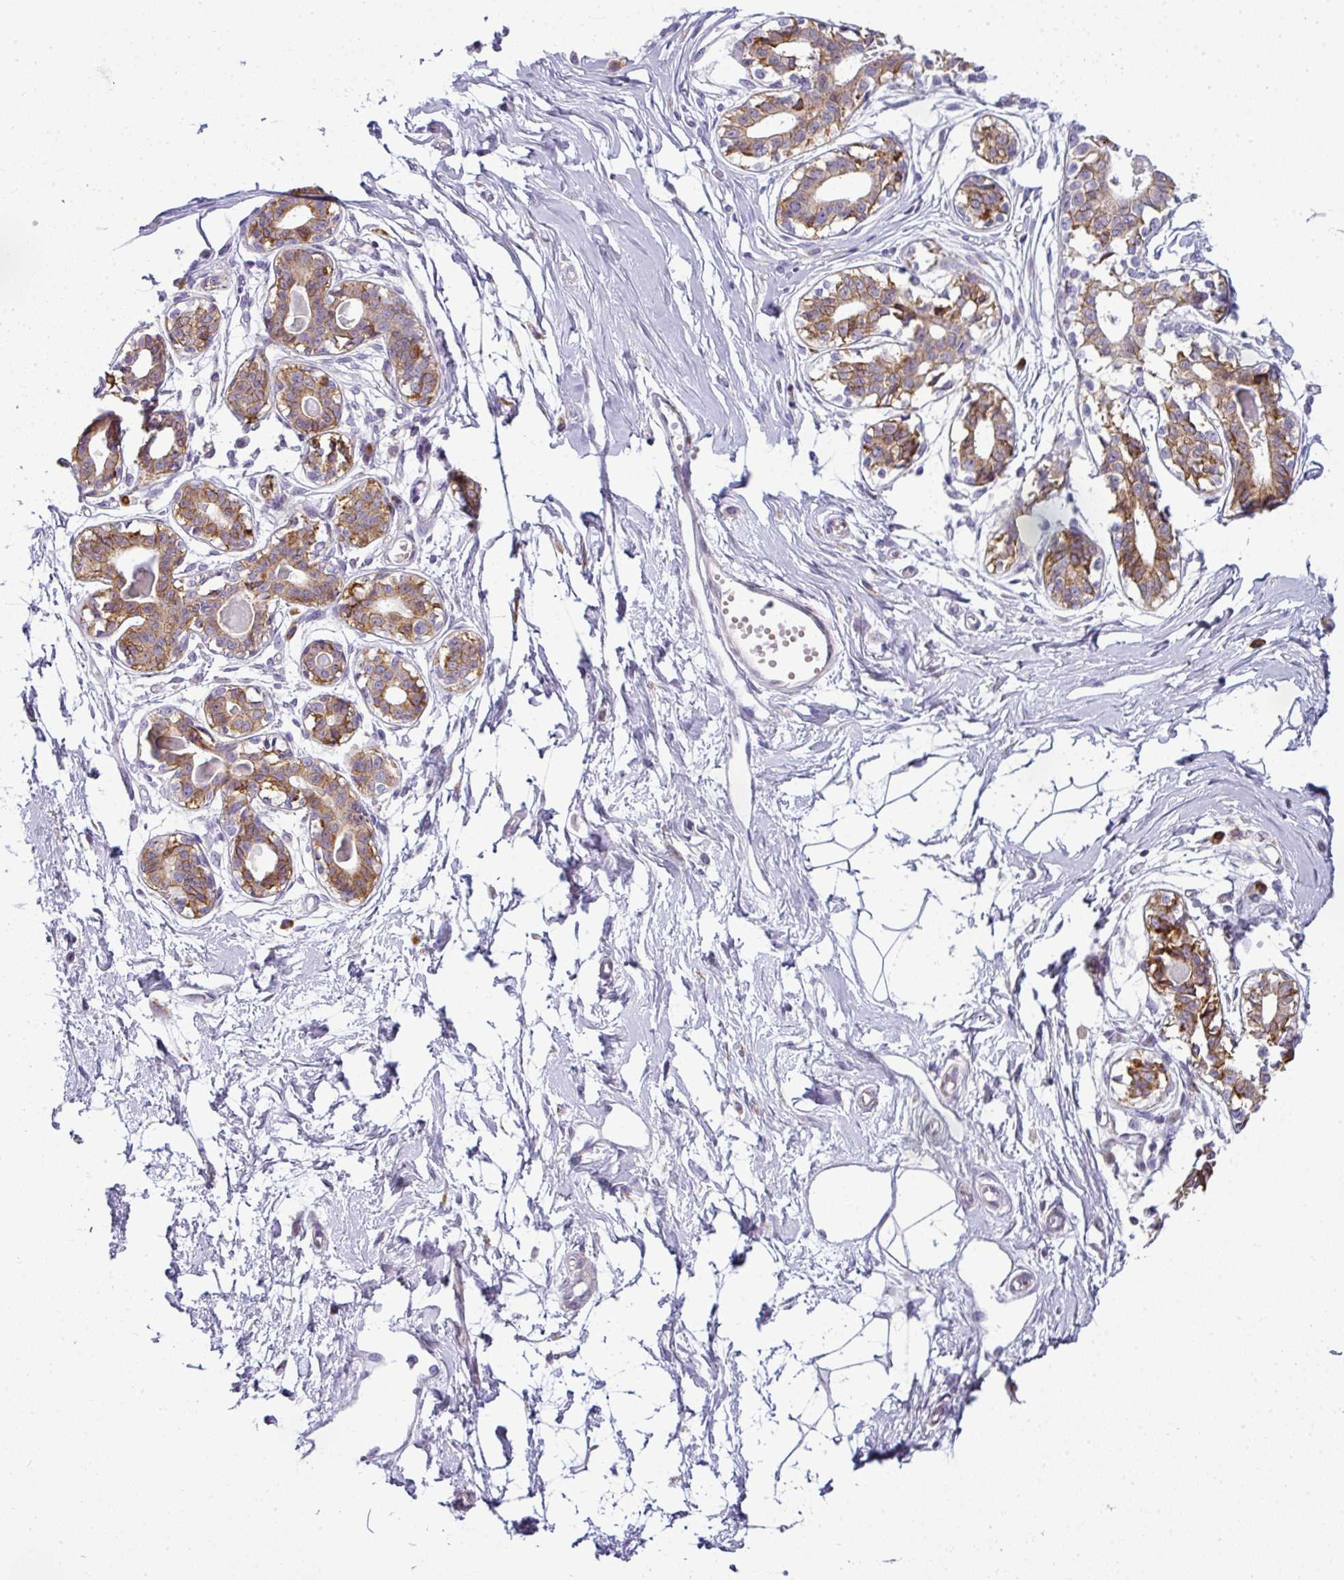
{"staining": {"intensity": "negative", "quantity": "none", "location": "none"}, "tissue": "breast", "cell_type": "Adipocytes", "image_type": "normal", "snomed": [{"axis": "morphology", "description": "Normal tissue, NOS"}, {"axis": "topography", "description": "Breast"}], "caption": "High magnification brightfield microscopy of benign breast stained with DAB (brown) and counterstained with hematoxylin (blue): adipocytes show no significant positivity. (Brightfield microscopy of DAB (3,3'-diaminobenzidine) immunohistochemistry (IHC) at high magnification).", "gene": "ANKRD18A", "patient": {"sex": "female", "age": 45}}